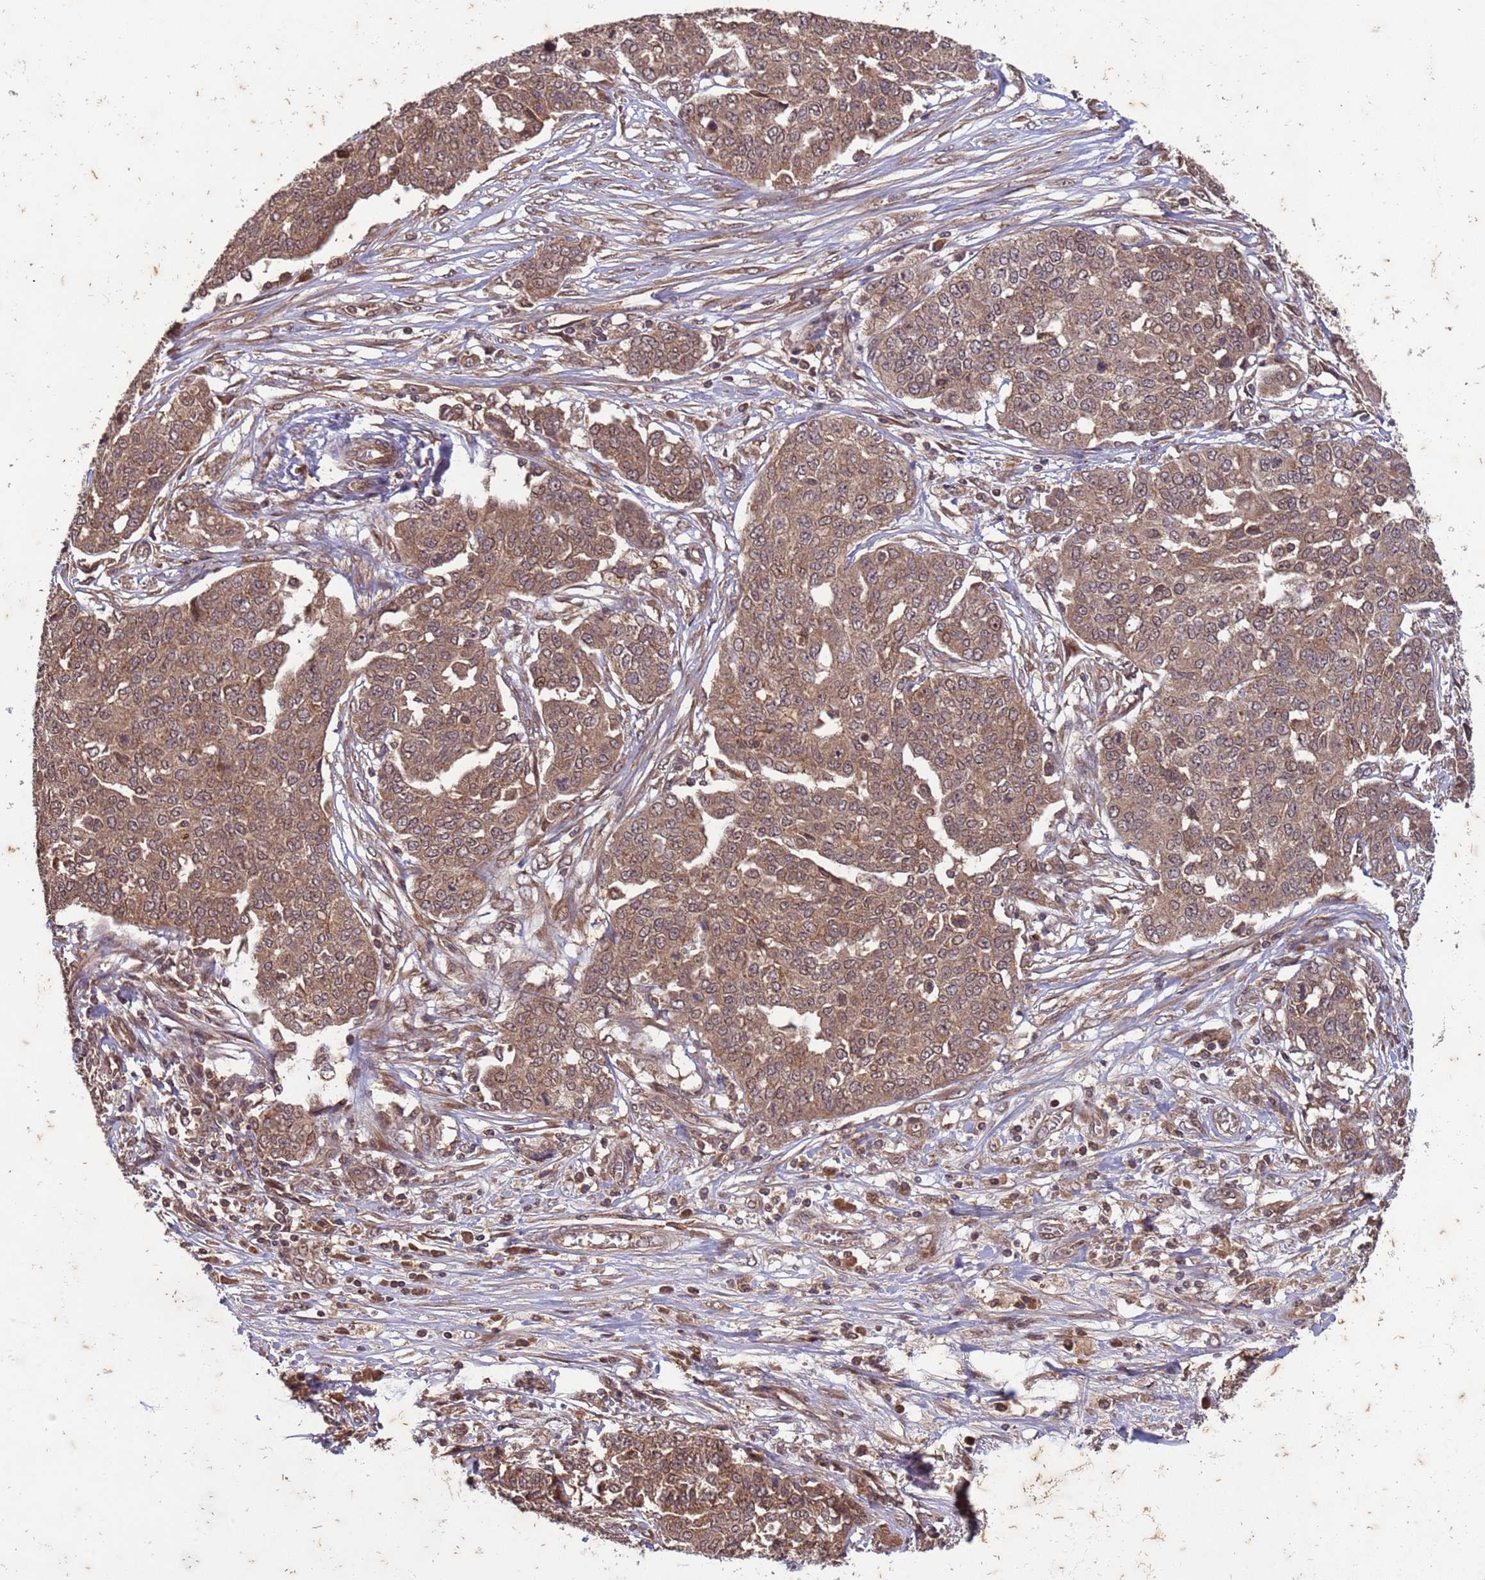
{"staining": {"intensity": "moderate", "quantity": ">75%", "location": "cytoplasmic/membranous,nuclear"}, "tissue": "ovarian cancer", "cell_type": "Tumor cells", "image_type": "cancer", "snomed": [{"axis": "morphology", "description": "Cystadenocarcinoma, serous, NOS"}, {"axis": "topography", "description": "Soft tissue"}, {"axis": "topography", "description": "Ovary"}], "caption": "Protein staining of ovarian serous cystadenocarcinoma tissue reveals moderate cytoplasmic/membranous and nuclear expression in about >75% of tumor cells. Immunohistochemistry (ihc) stains the protein in brown and the nuclei are stained blue.", "gene": "ERI1", "patient": {"sex": "female", "age": 57}}